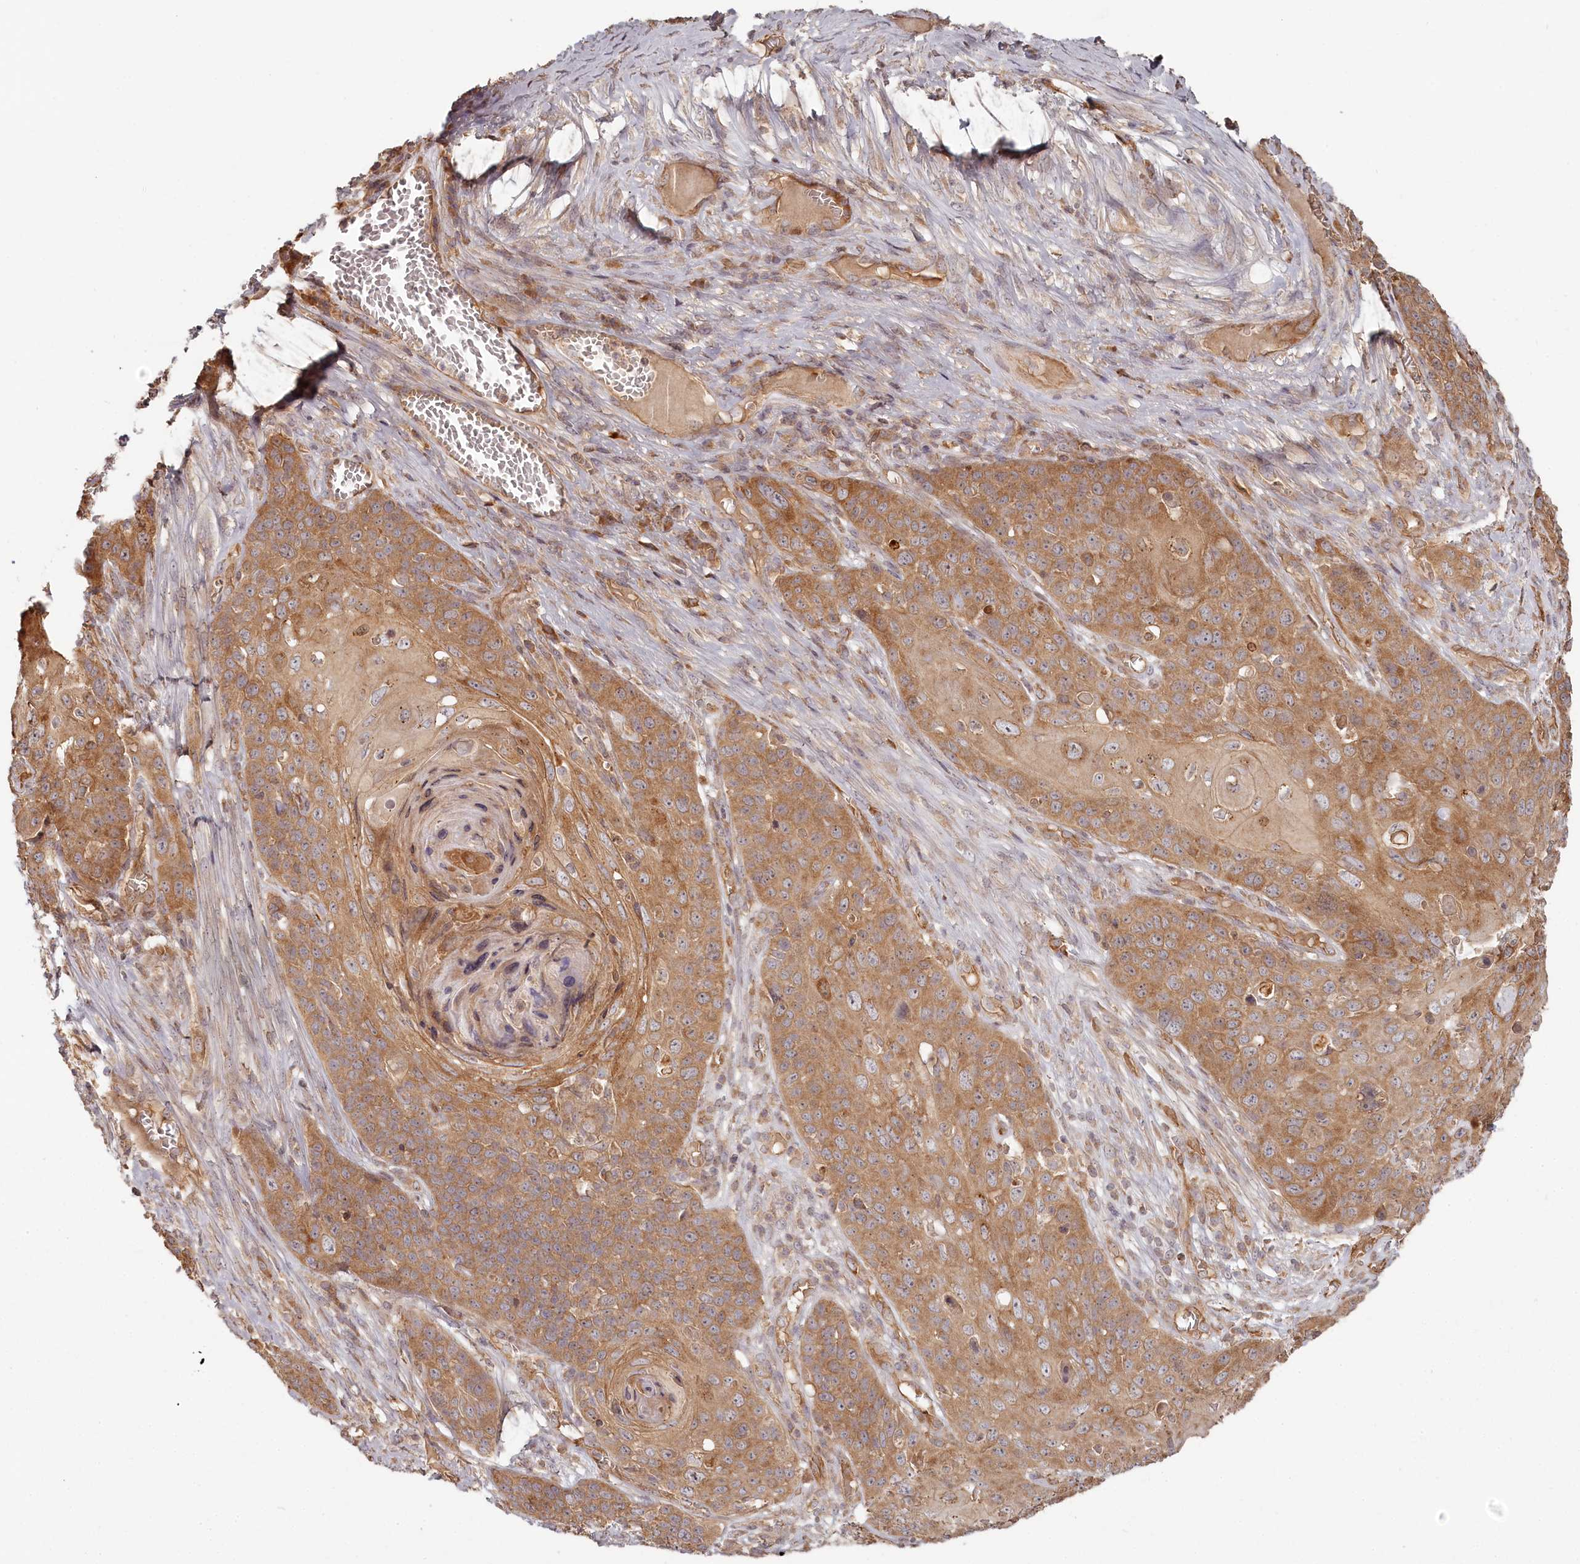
{"staining": {"intensity": "moderate", "quantity": ">75%", "location": "cytoplasmic/membranous"}, "tissue": "skin cancer", "cell_type": "Tumor cells", "image_type": "cancer", "snomed": [{"axis": "morphology", "description": "Squamous cell carcinoma, NOS"}, {"axis": "topography", "description": "Skin"}], "caption": "Immunohistochemical staining of human skin squamous cell carcinoma exhibits medium levels of moderate cytoplasmic/membranous protein expression in about >75% of tumor cells.", "gene": "TMIE", "patient": {"sex": "male", "age": 55}}